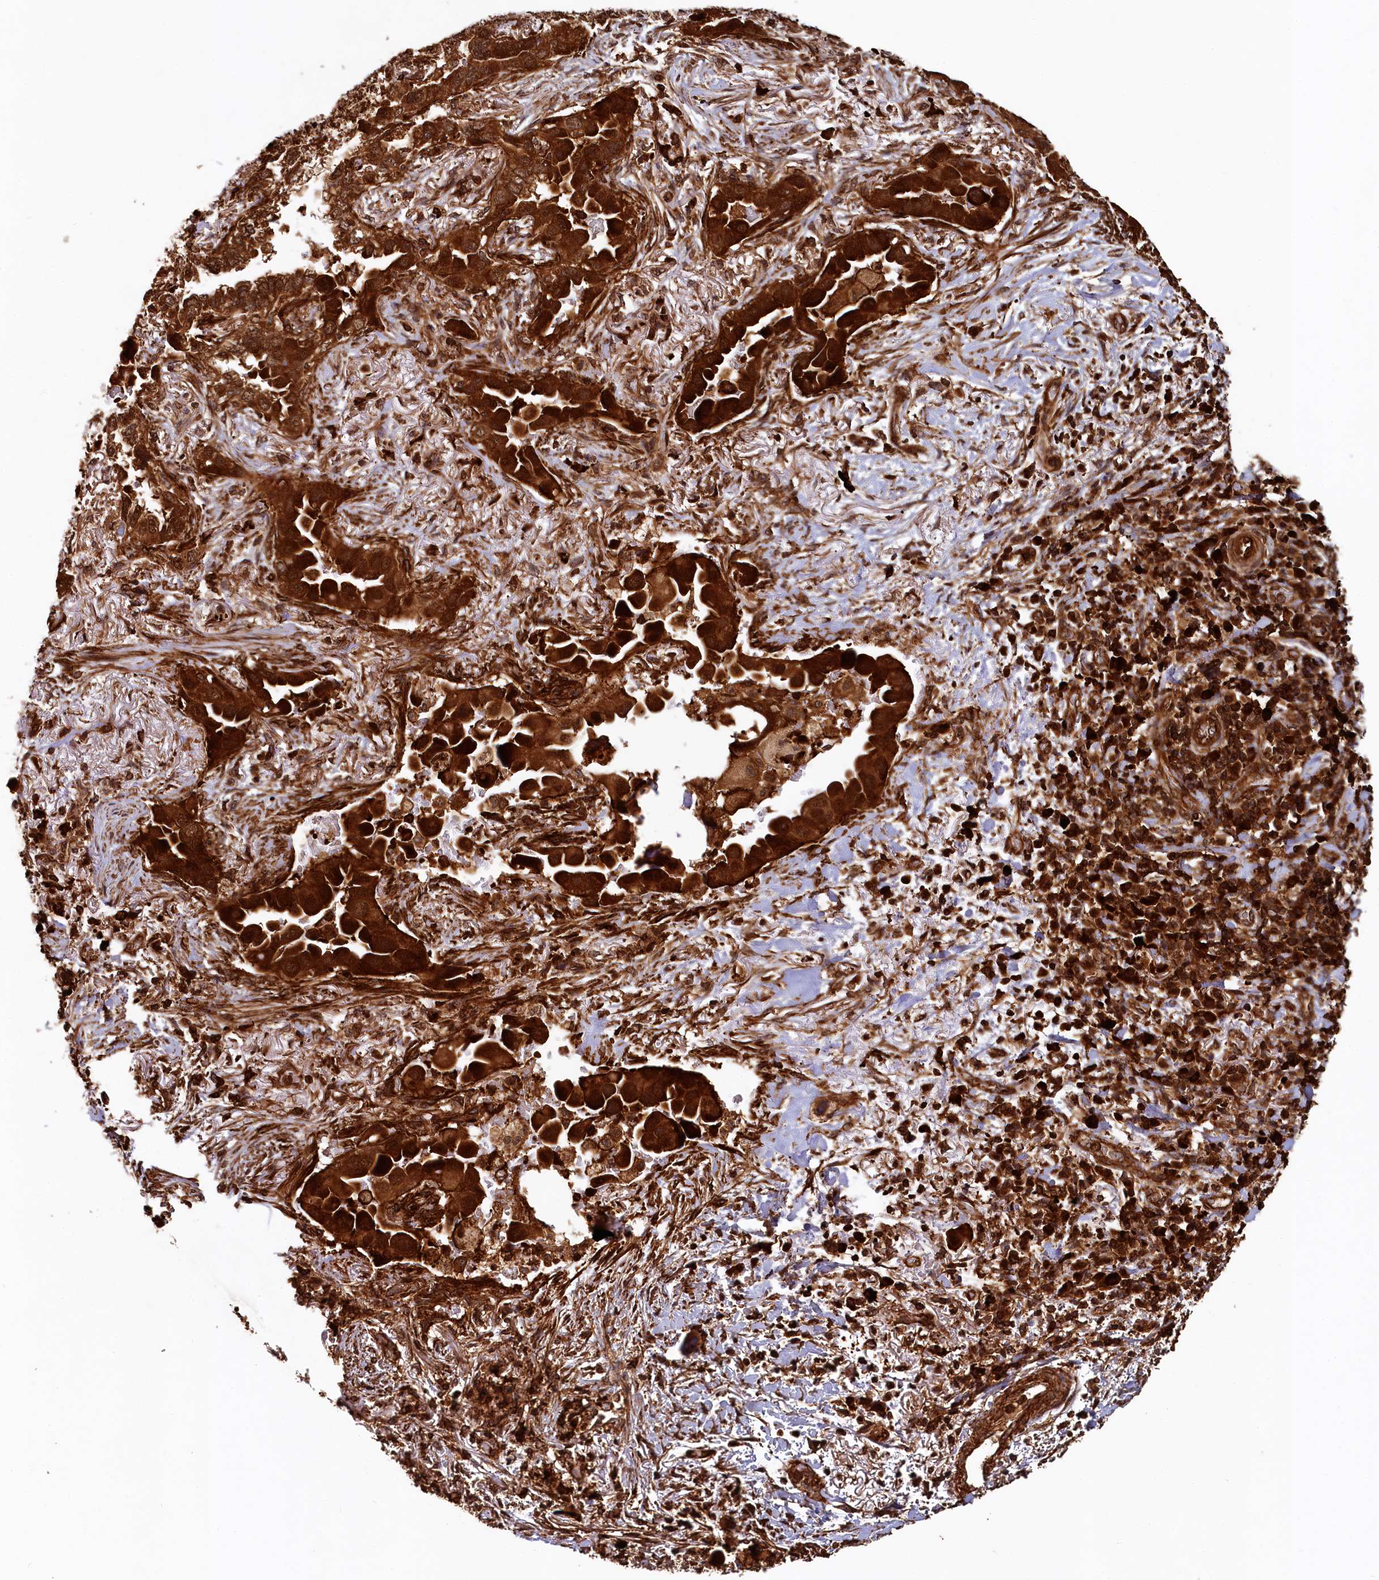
{"staining": {"intensity": "strong", "quantity": ">75%", "location": "cytoplasmic/membranous"}, "tissue": "lung cancer", "cell_type": "Tumor cells", "image_type": "cancer", "snomed": [{"axis": "morphology", "description": "Adenocarcinoma, NOS"}, {"axis": "topography", "description": "Lung"}], "caption": "IHC (DAB (3,3'-diaminobenzidine)) staining of human lung adenocarcinoma shows strong cytoplasmic/membranous protein staining in approximately >75% of tumor cells. The protein of interest is shown in brown color, while the nuclei are stained blue.", "gene": "STUB1", "patient": {"sex": "female", "age": 76}}